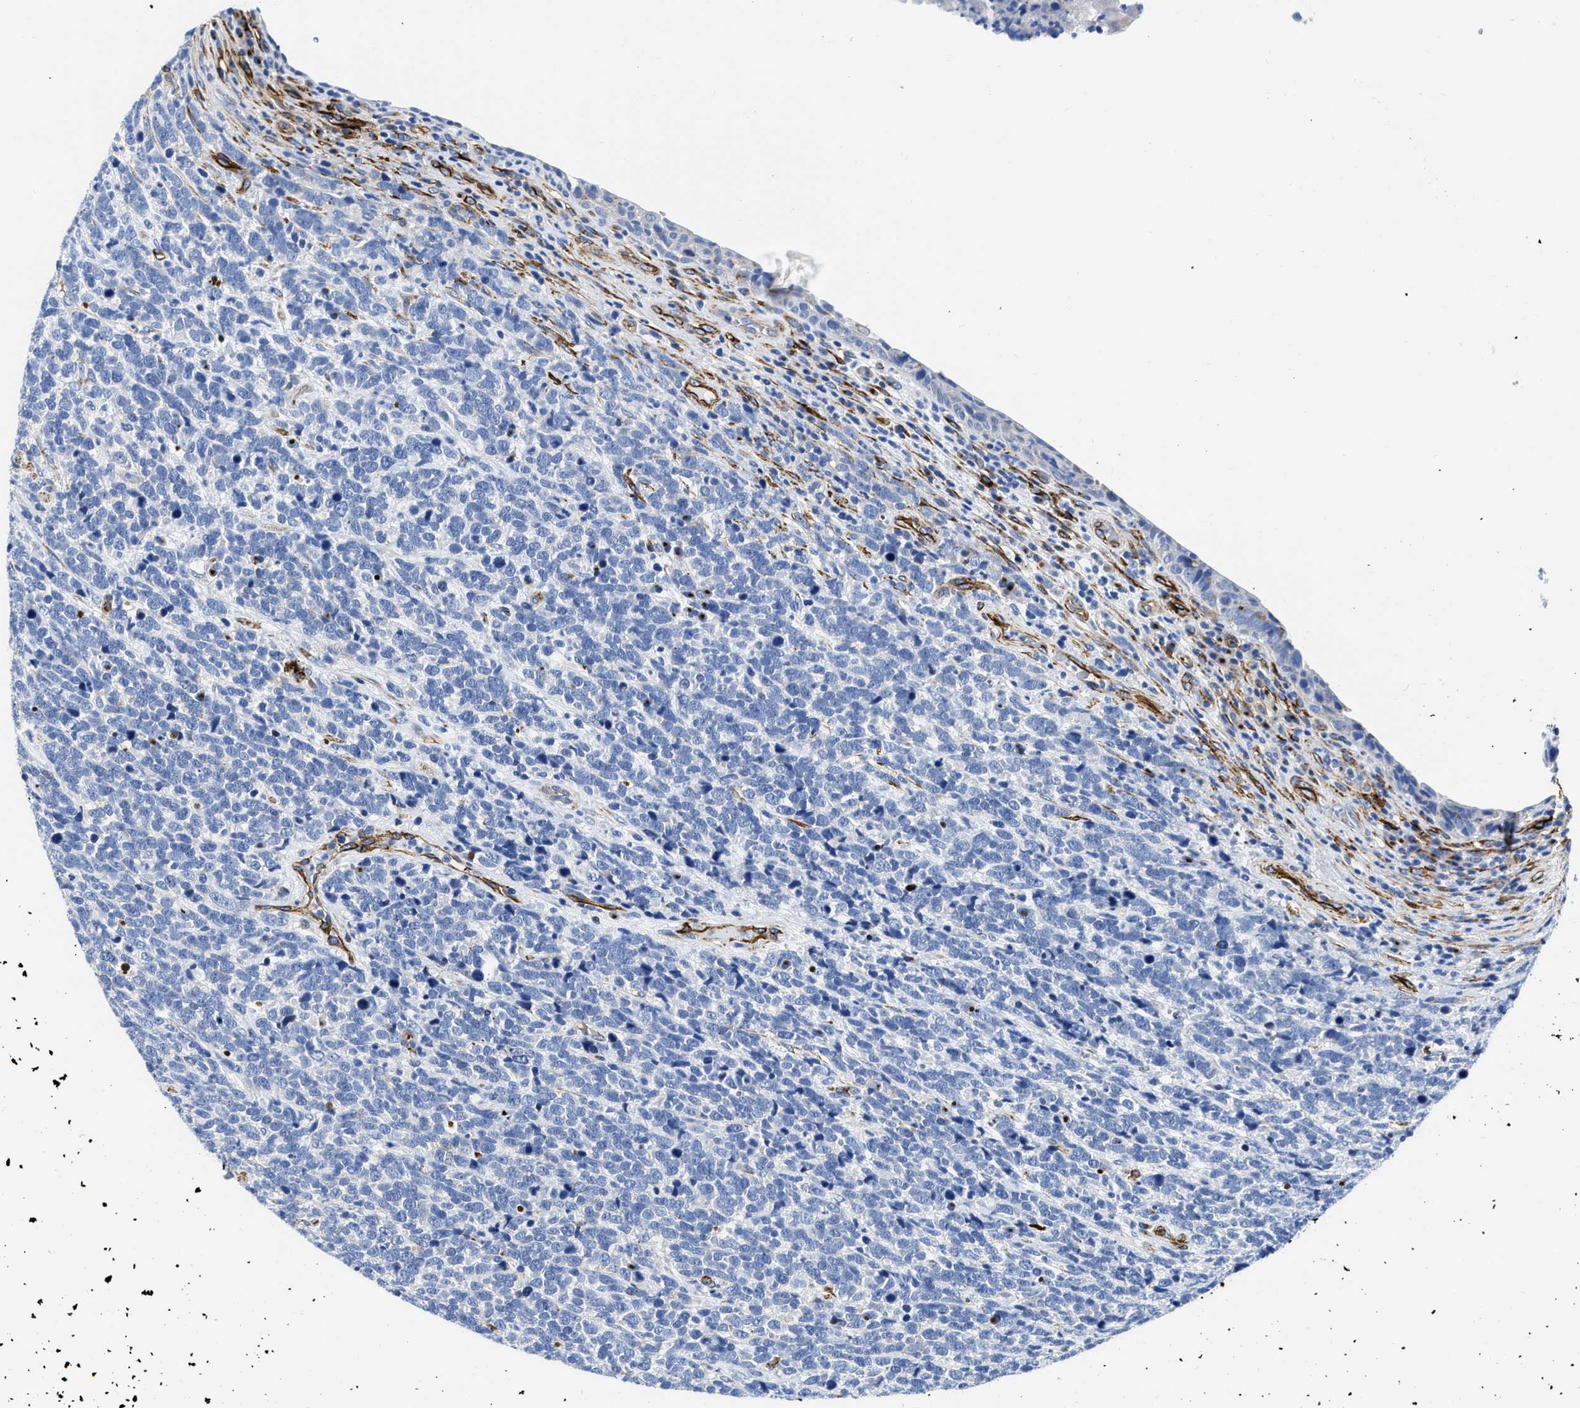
{"staining": {"intensity": "negative", "quantity": "none", "location": "none"}, "tissue": "urothelial cancer", "cell_type": "Tumor cells", "image_type": "cancer", "snomed": [{"axis": "morphology", "description": "Urothelial carcinoma, High grade"}, {"axis": "topography", "description": "Urinary bladder"}], "caption": "Tumor cells are negative for protein expression in human urothelial cancer.", "gene": "TVP23B", "patient": {"sex": "female", "age": 82}}